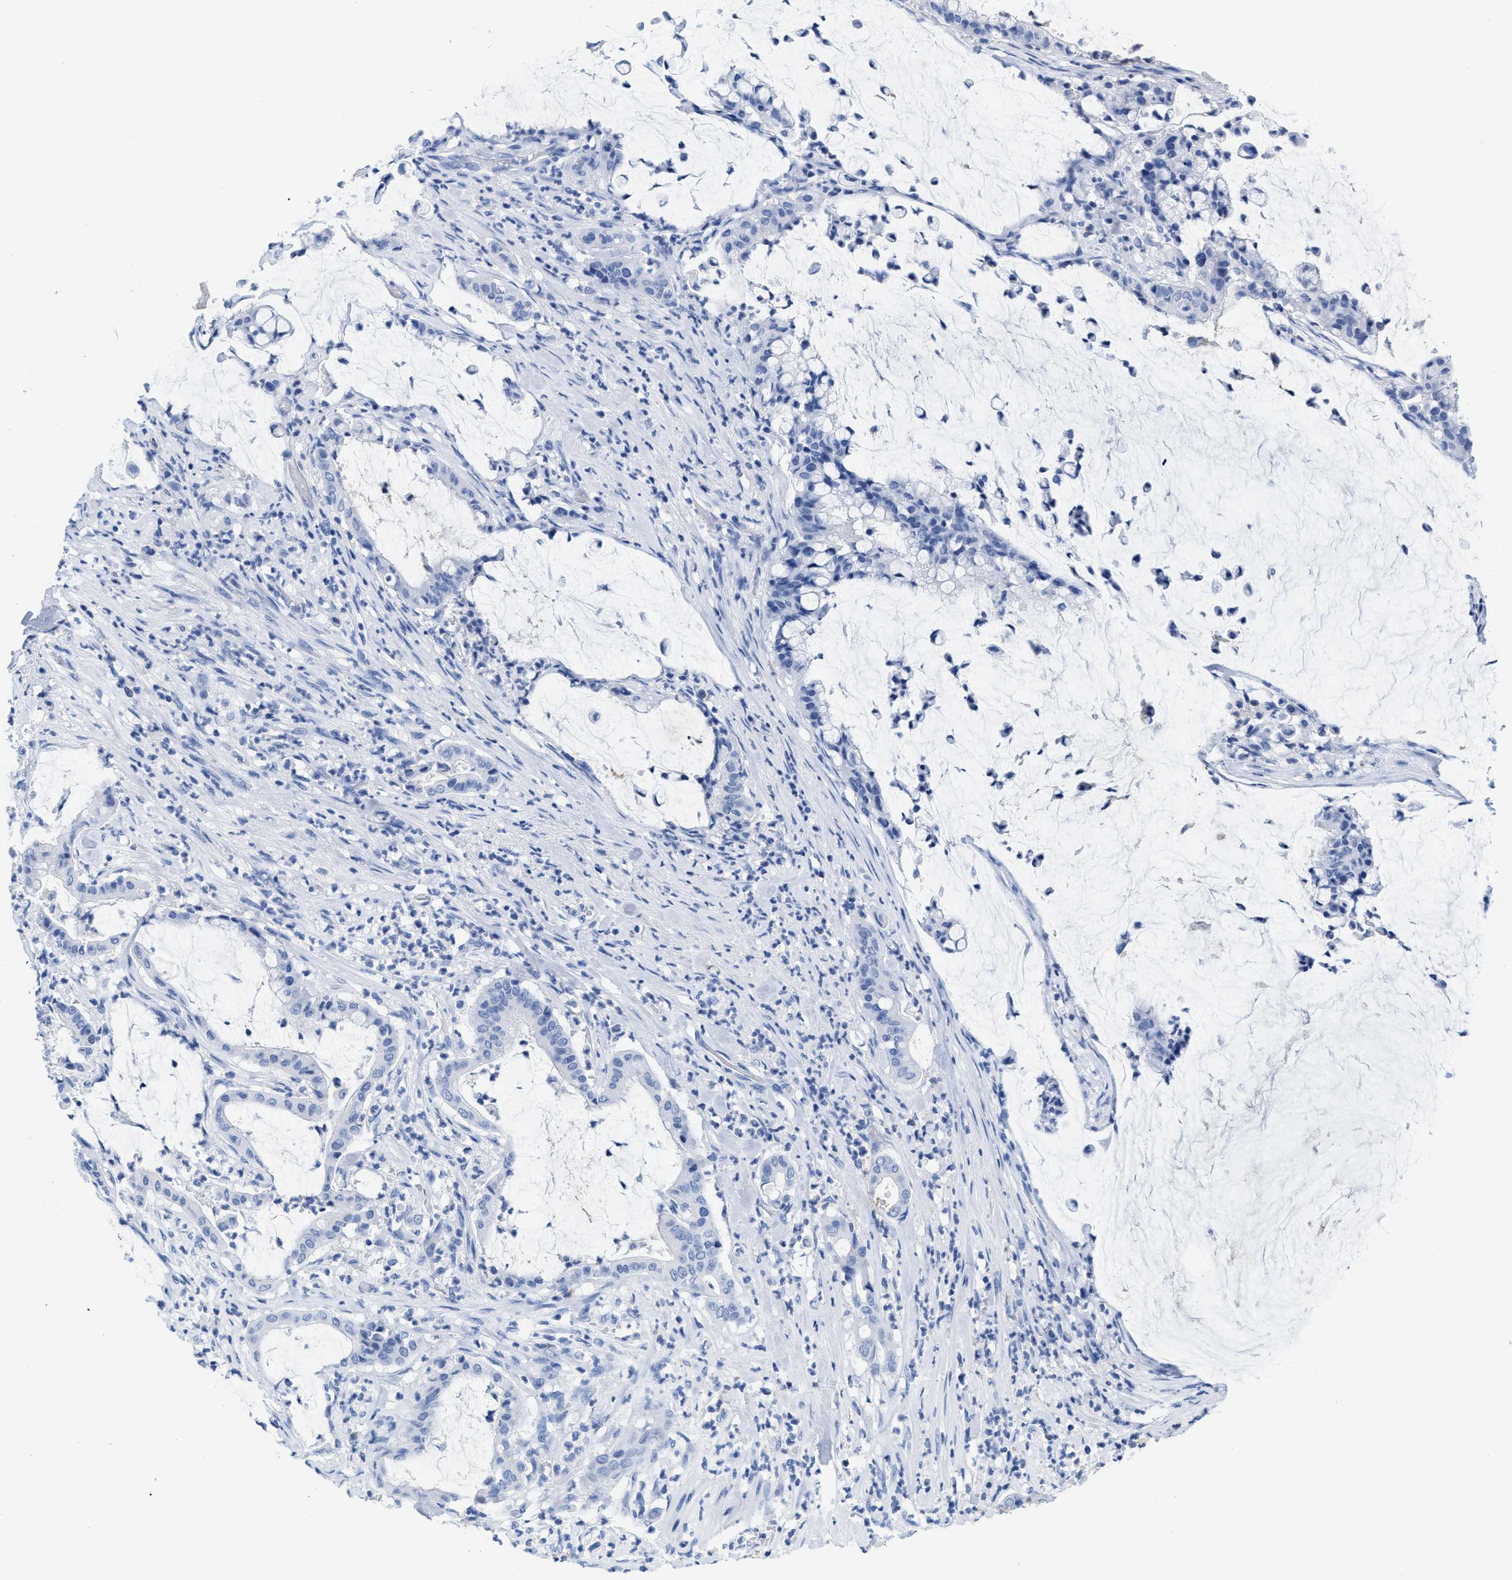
{"staining": {"intensity": "negative", "quantity": "none", "location": "none"}, "tissue": "pancreatic cancer", "cell_type": "Tumor cells", "image_type": "cancer", "snomed": [{"axis": "morphology", "description": "Adenocarcinoma, NOS"}, {"axis": "topography", "description": "Pancreas"}], "caption": "Immunohistochemistry photomicrograph of pancreatic adenocarcinoma stained for a protein (brown), which exhibits no staining in tumor cells.", "gene": "CR1", "patient": {"sex": "male", "age": 41}}